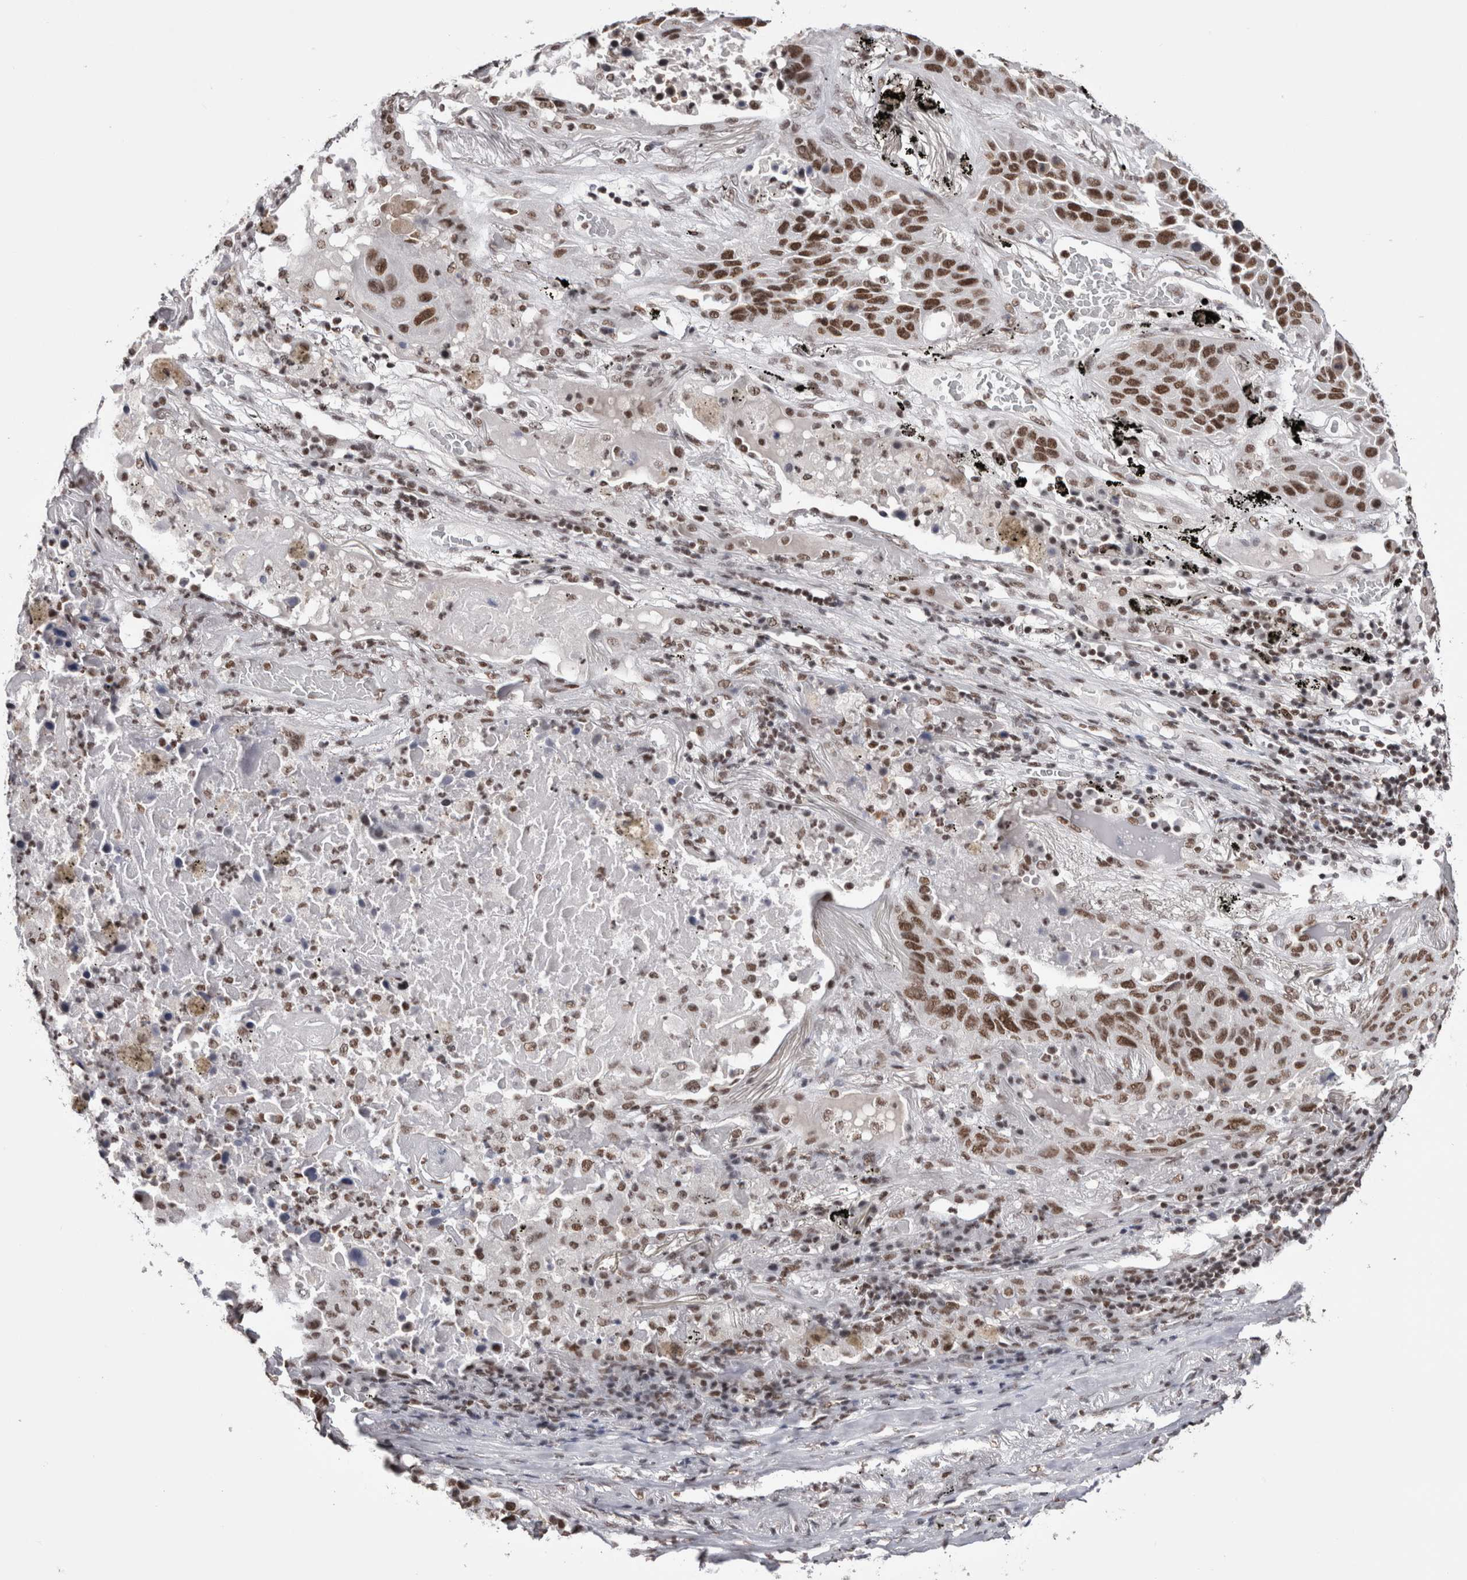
{"staining": {"intensity": "strong", "quantity": ">75%", "location": "nuclear"}, "tissue": "lung cancer", "cell_type": "Tumor cells", "image_type": "cancer", "snomed": [{"axis": "morphology", "description": "Squamous cell carcinoma, NOS"}, {"axis": "topography", "description": "Lung"}], "caption": "Protein expression analysis of human squamous cell carcinoma (lung) reveals strong nuclear positivity in approximately >75% of tumor cells. (brown staining indicates protein expression, while blue staining denotes nuclei).", "gene": "SMC1A", "patient": {"sex": "male", "age": 57}}